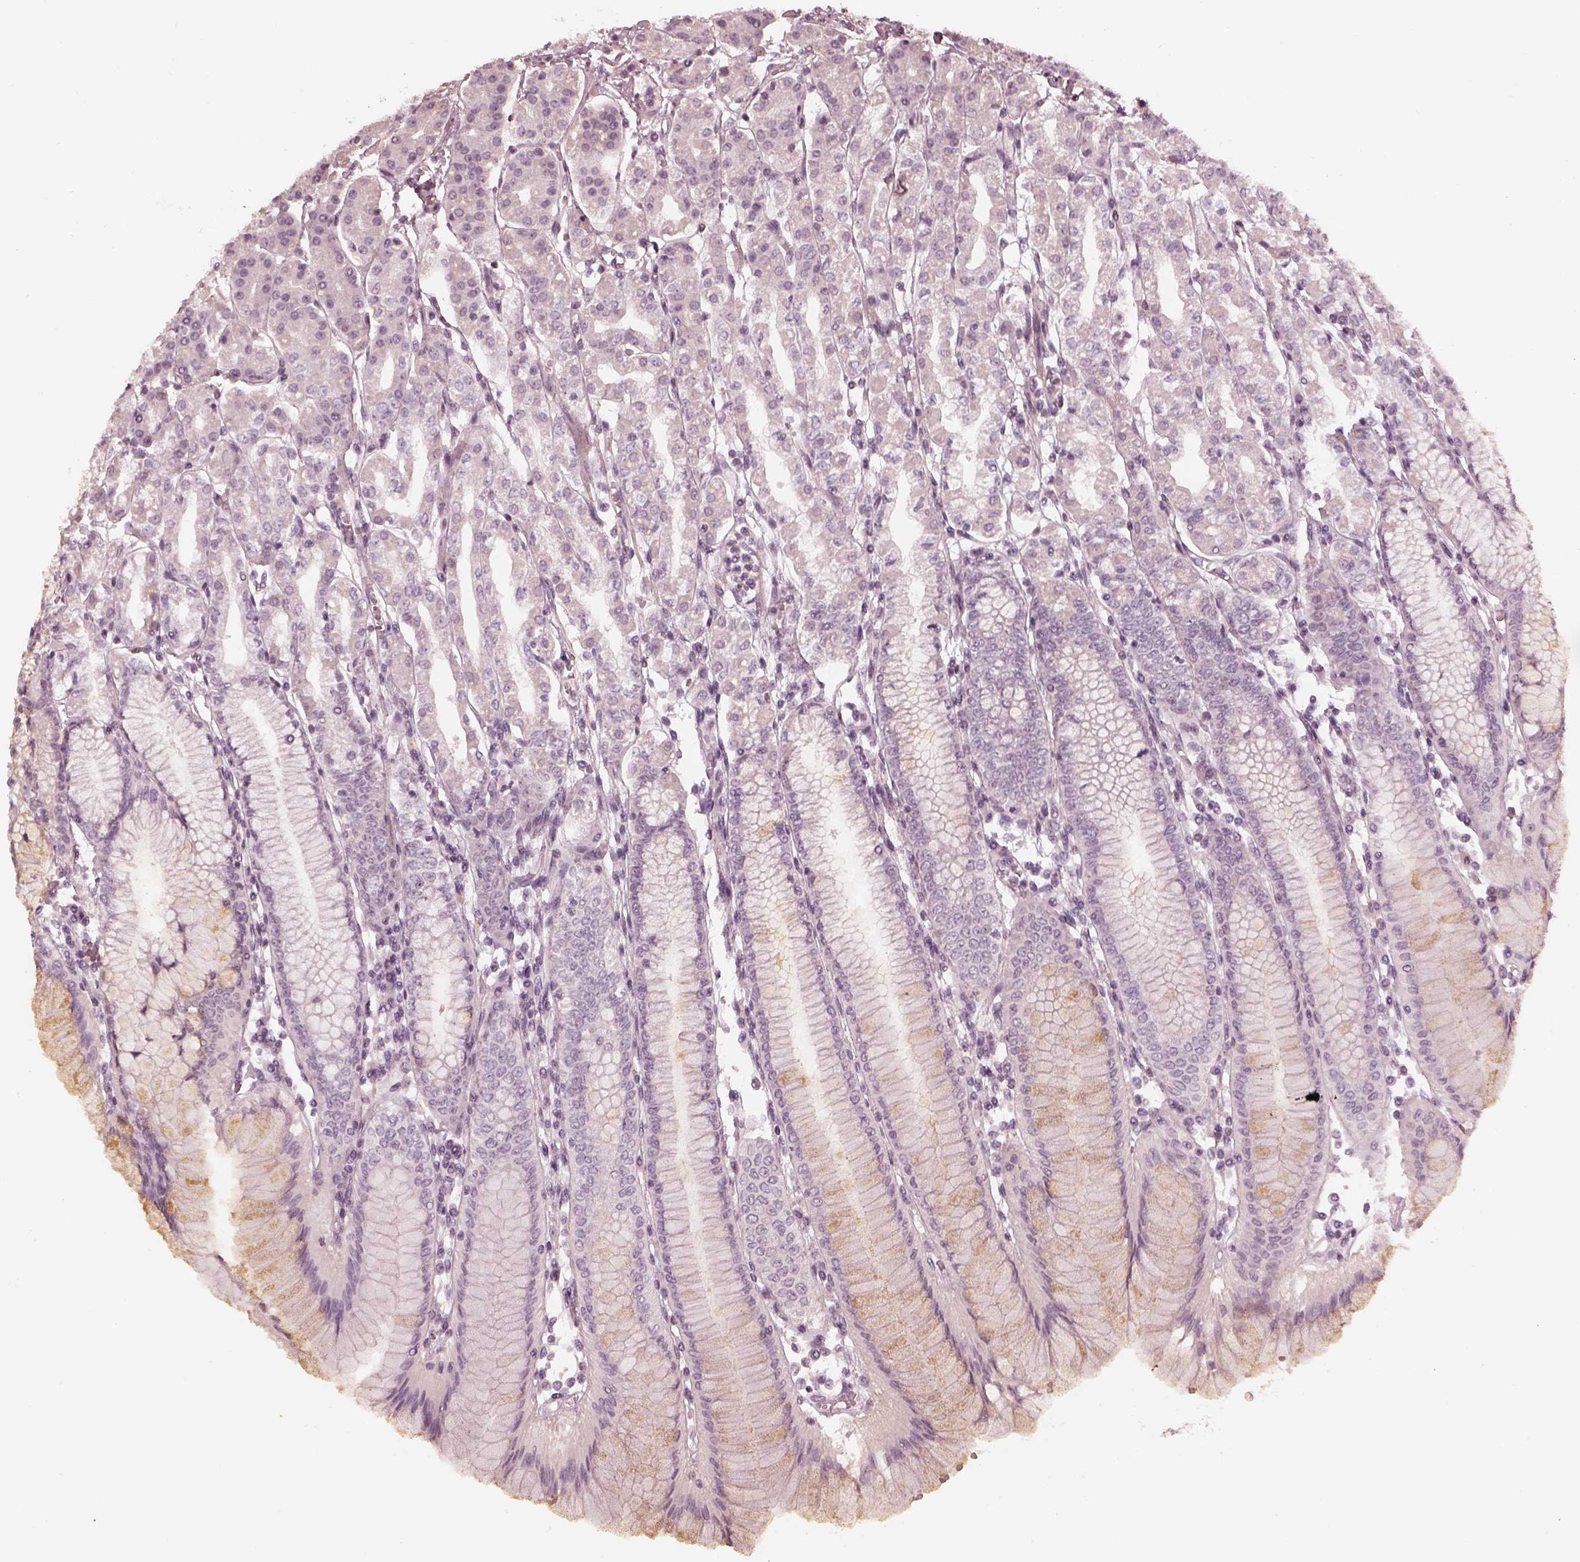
{"staining": {"intensity": "negative", "quantity": "none", "location": "none"}, "tissue": "stomach", "cell_type": "Glandular cells", "image_type": "normal", "snomed": [{"axis": "morphology", "description": "Normal tissue, NOS"}, {"axis": "topography", "description": "Skeletal muscle"}, {"axis": "topography", "description": "Stomach"}], "caption": "Immunohistochemical staining of benign human stomach exhibits no significant expression in glandular cells.", "gene": "ADRB3", "patient": {"sex": "female", "age": 57}}